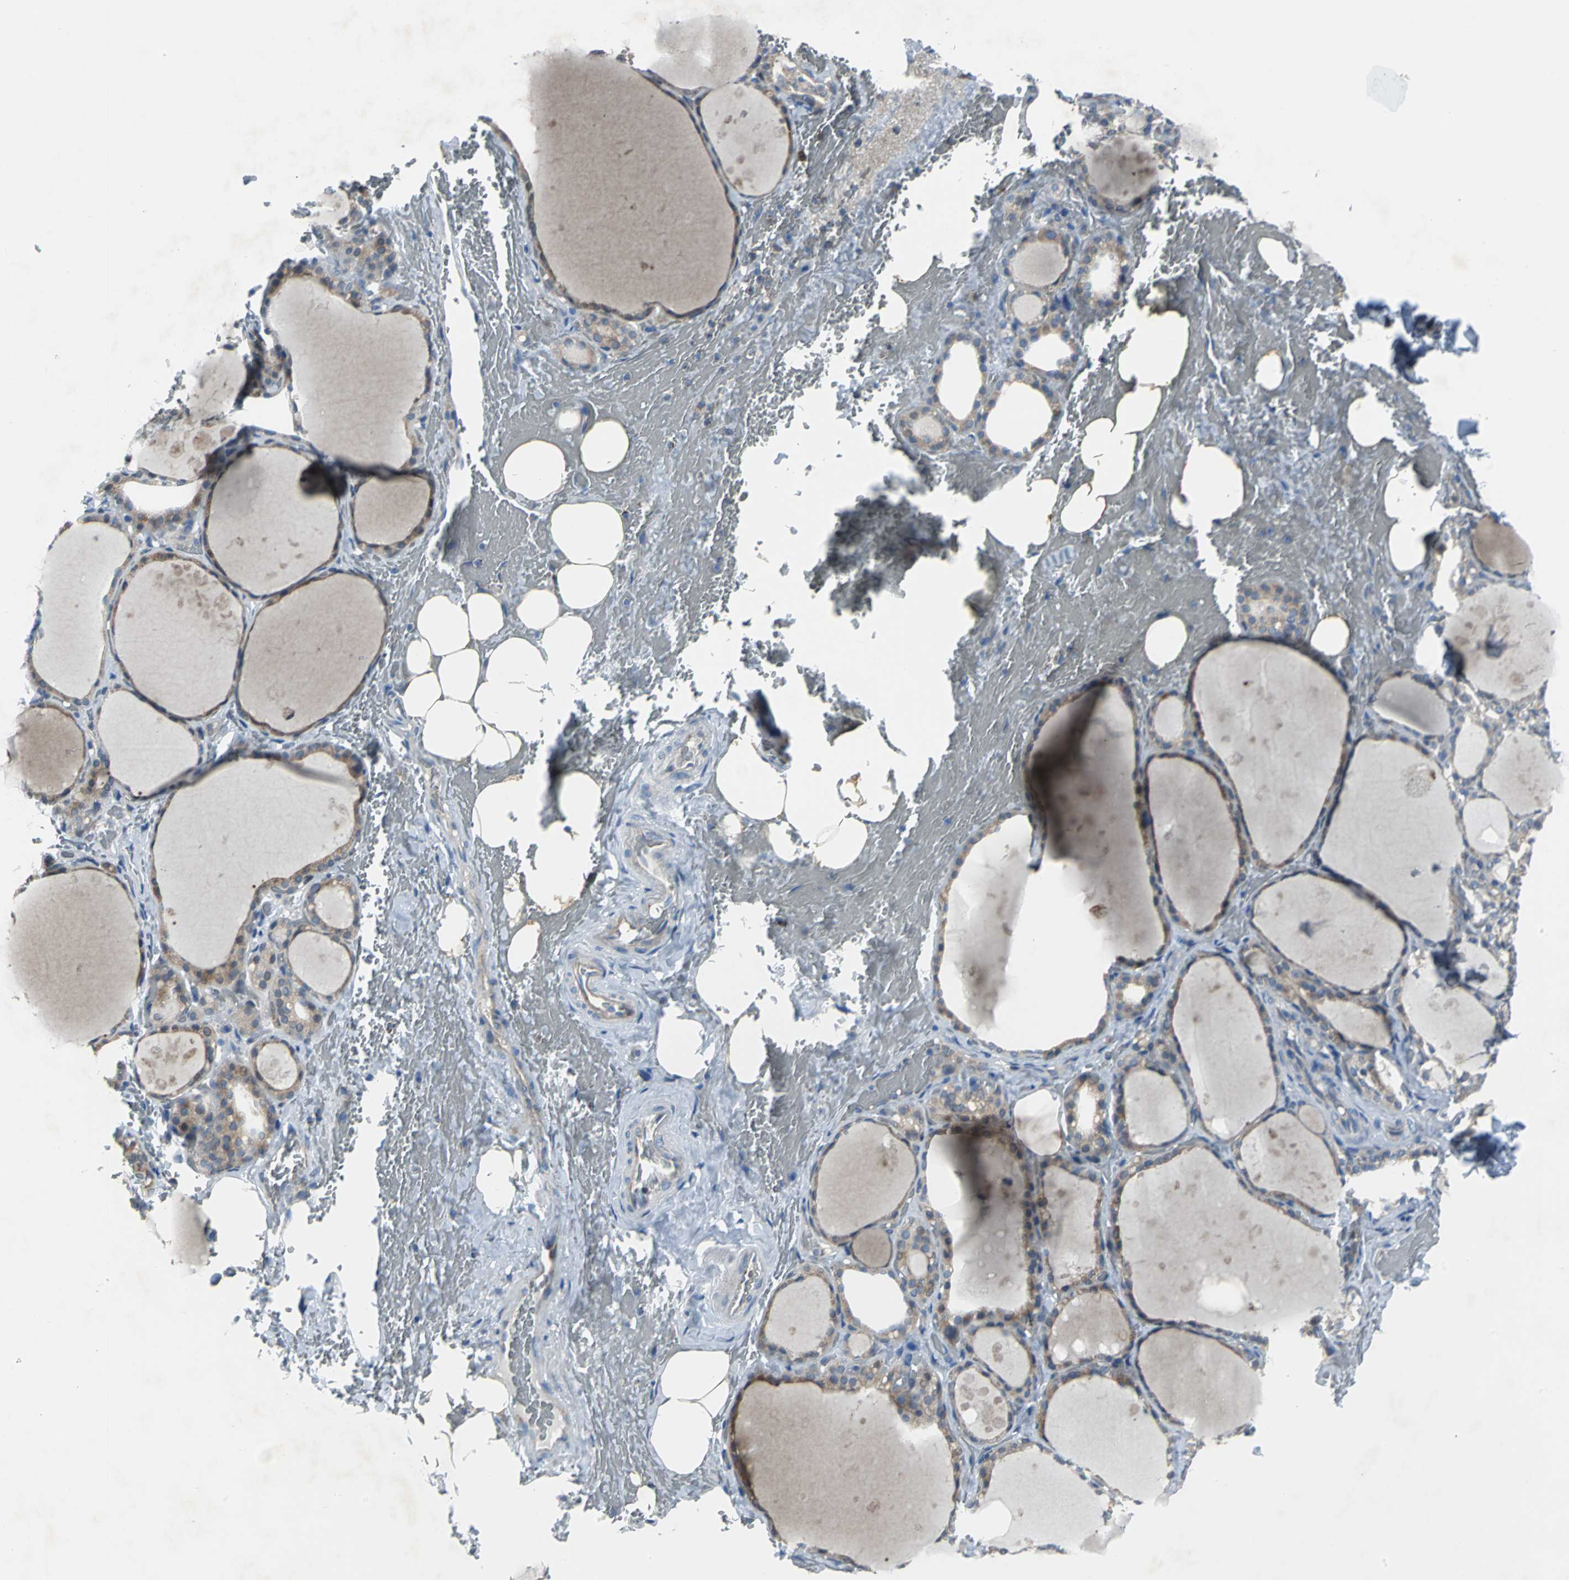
{"staining": {"intensity": "weak", "quantity": "25%-75%", "location": "cytoplasmic/membranous"}, "tissue": "thyroid gland", "cell_type": "Glandular cells", "image_type": "normal", "snomed": [{"axis": "morphology", "description": "Normal tissue, NOS"}, {"axis": "topography", "description": "Thyroid gland"}], "caption": "DAB immunohistochemical staining of normal human thyroid gland displays weak cytoplasmic/membranous protein positivity in about 25%-75% of glandular cells.", "gene": "EIF5A", "patient": {"sex": "male", "age": 61}}